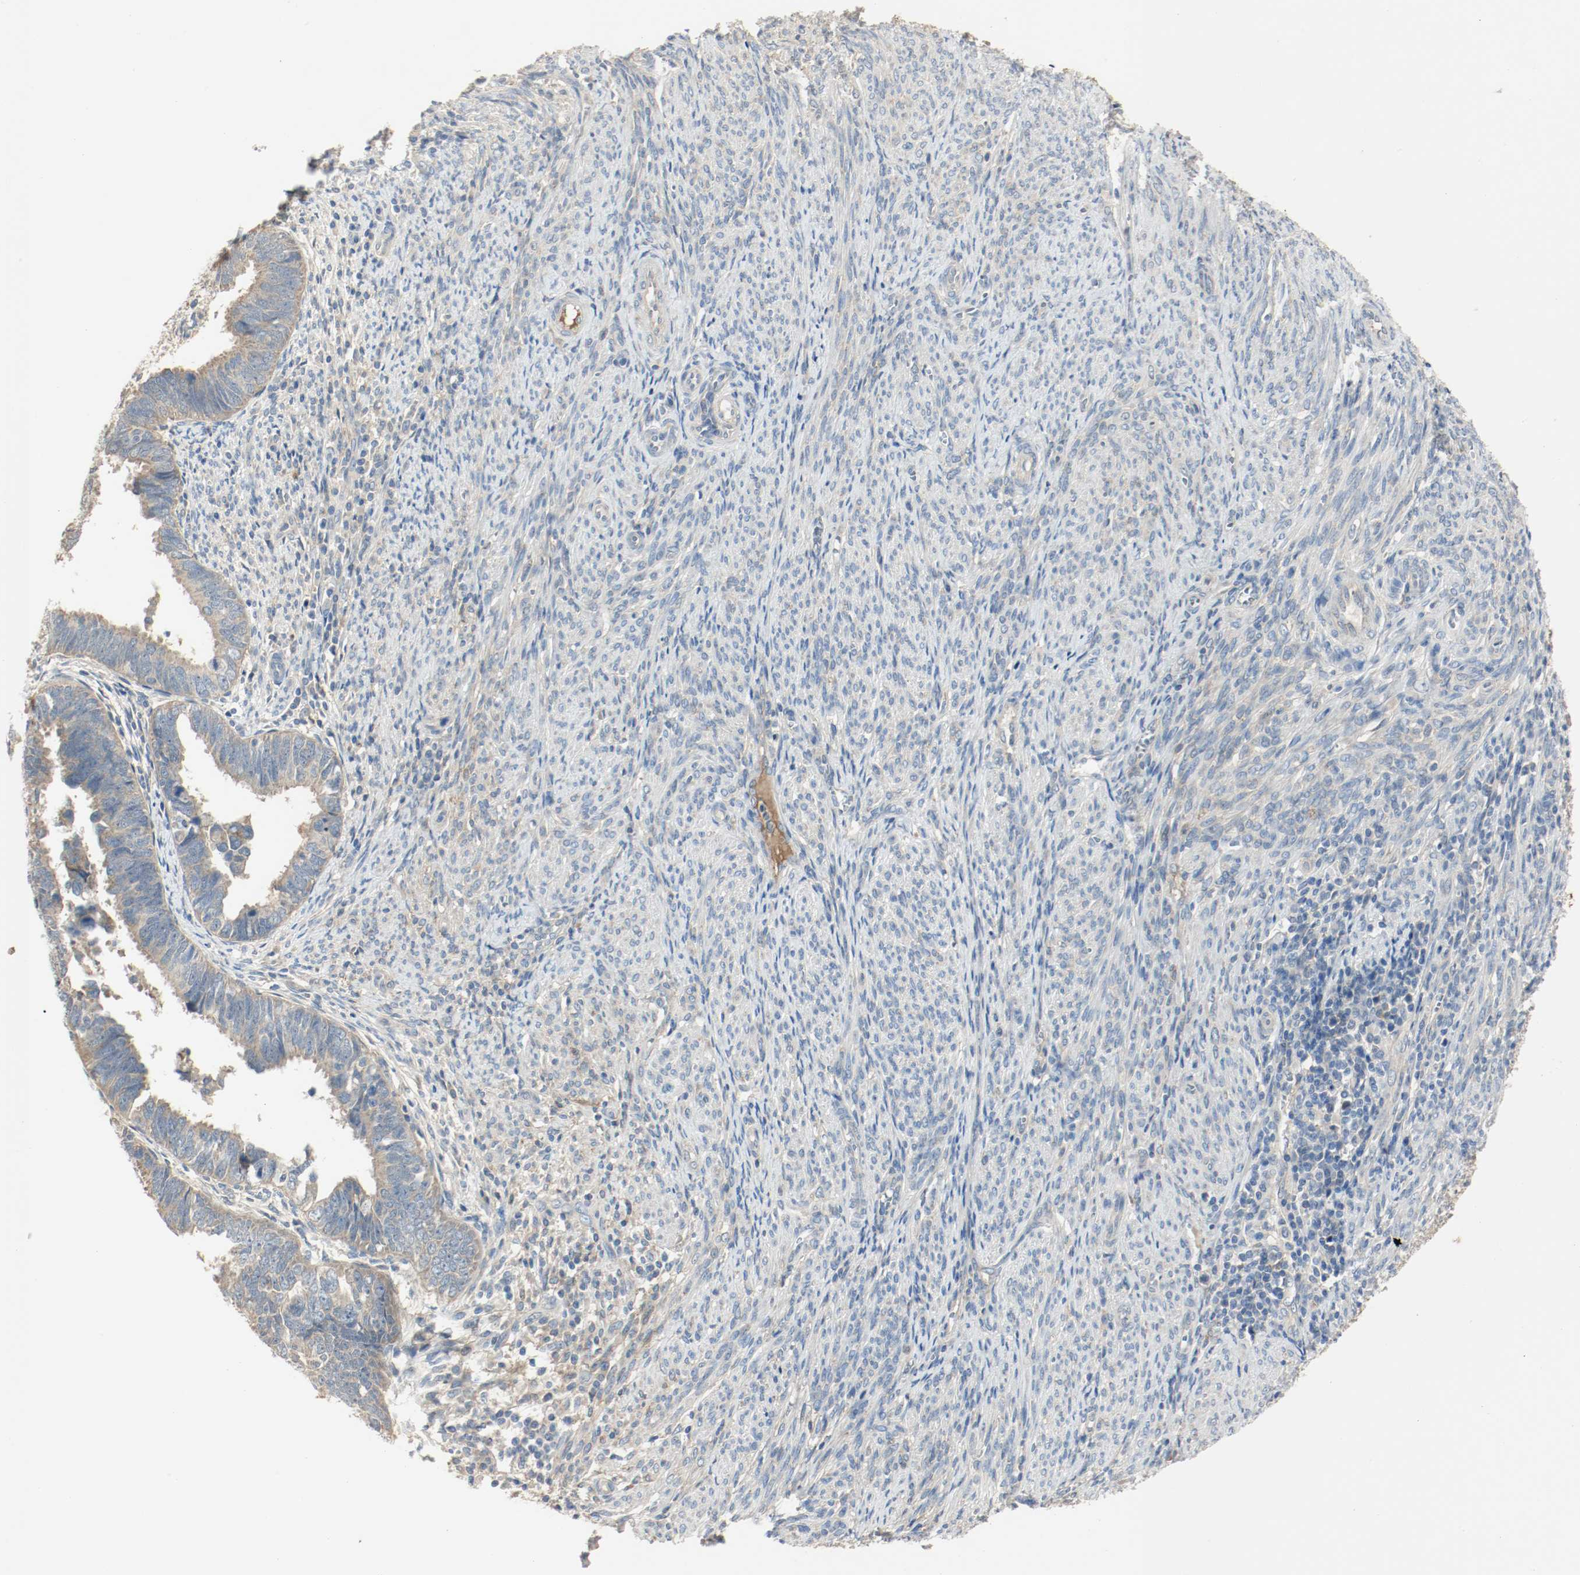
{"staining": {"intensity": "weak", "quantity": ">75%", "location": "cytoplasmic/membranous"}, "tissue": "endometrial cancer", "cell_type": "Tumor cells", "image_type": "cancer", "snomed": [{"axis": "morphology", "description": "Adenocarcinoma, NOS"}, {"axis": "topography", "description": "Endometrium"}], "caption": "There is low levels of weak cytoplasmic/membranous expression in tumor cells of endometrial adenocarcinoma, as demonstrated by immunohistochemical staining (brown color).", "gene": "MELTF", "patient": {"sex": "female", "age": 75}}